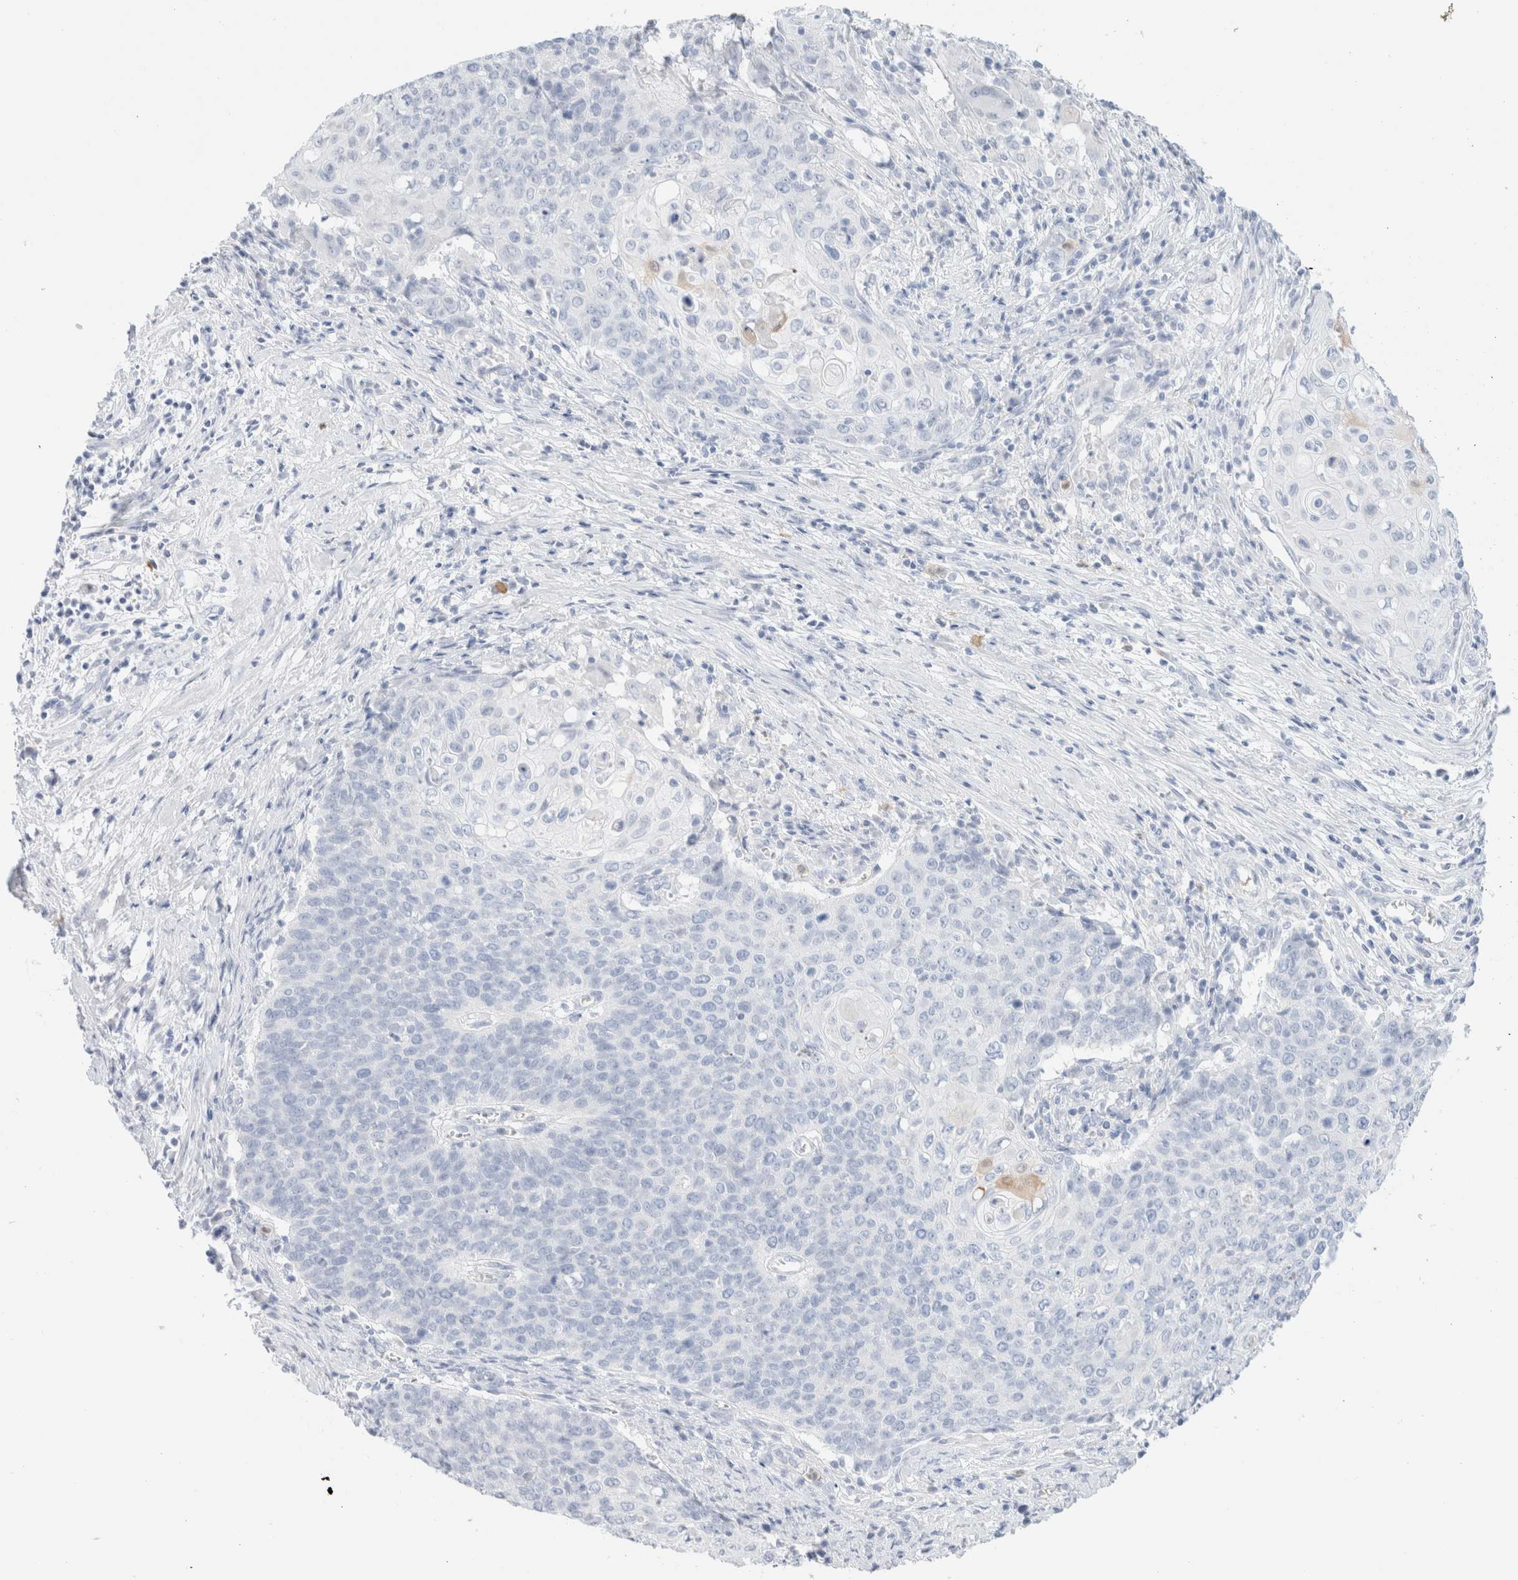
{"staining": {"intensity": "negative", "quantity": "none", "location": "none"}, "tissue": "cervical cancer", "cell_type": "Tumor cells", "image_type": "cancer", "snomed": [{"axis": "morphology", "description": "Squamous cell carcinoma, NOS"}, {"axis": "topography", "description": "Cervix"}], "caption": "High power microscopy image of an immunohistochemistry (IHC) image of squamous cell carcinoma (cervical), revealing no significant positivity in tumor cells.", "gene": "ARG1", "patient": {"sex": "female", "age": 39}}